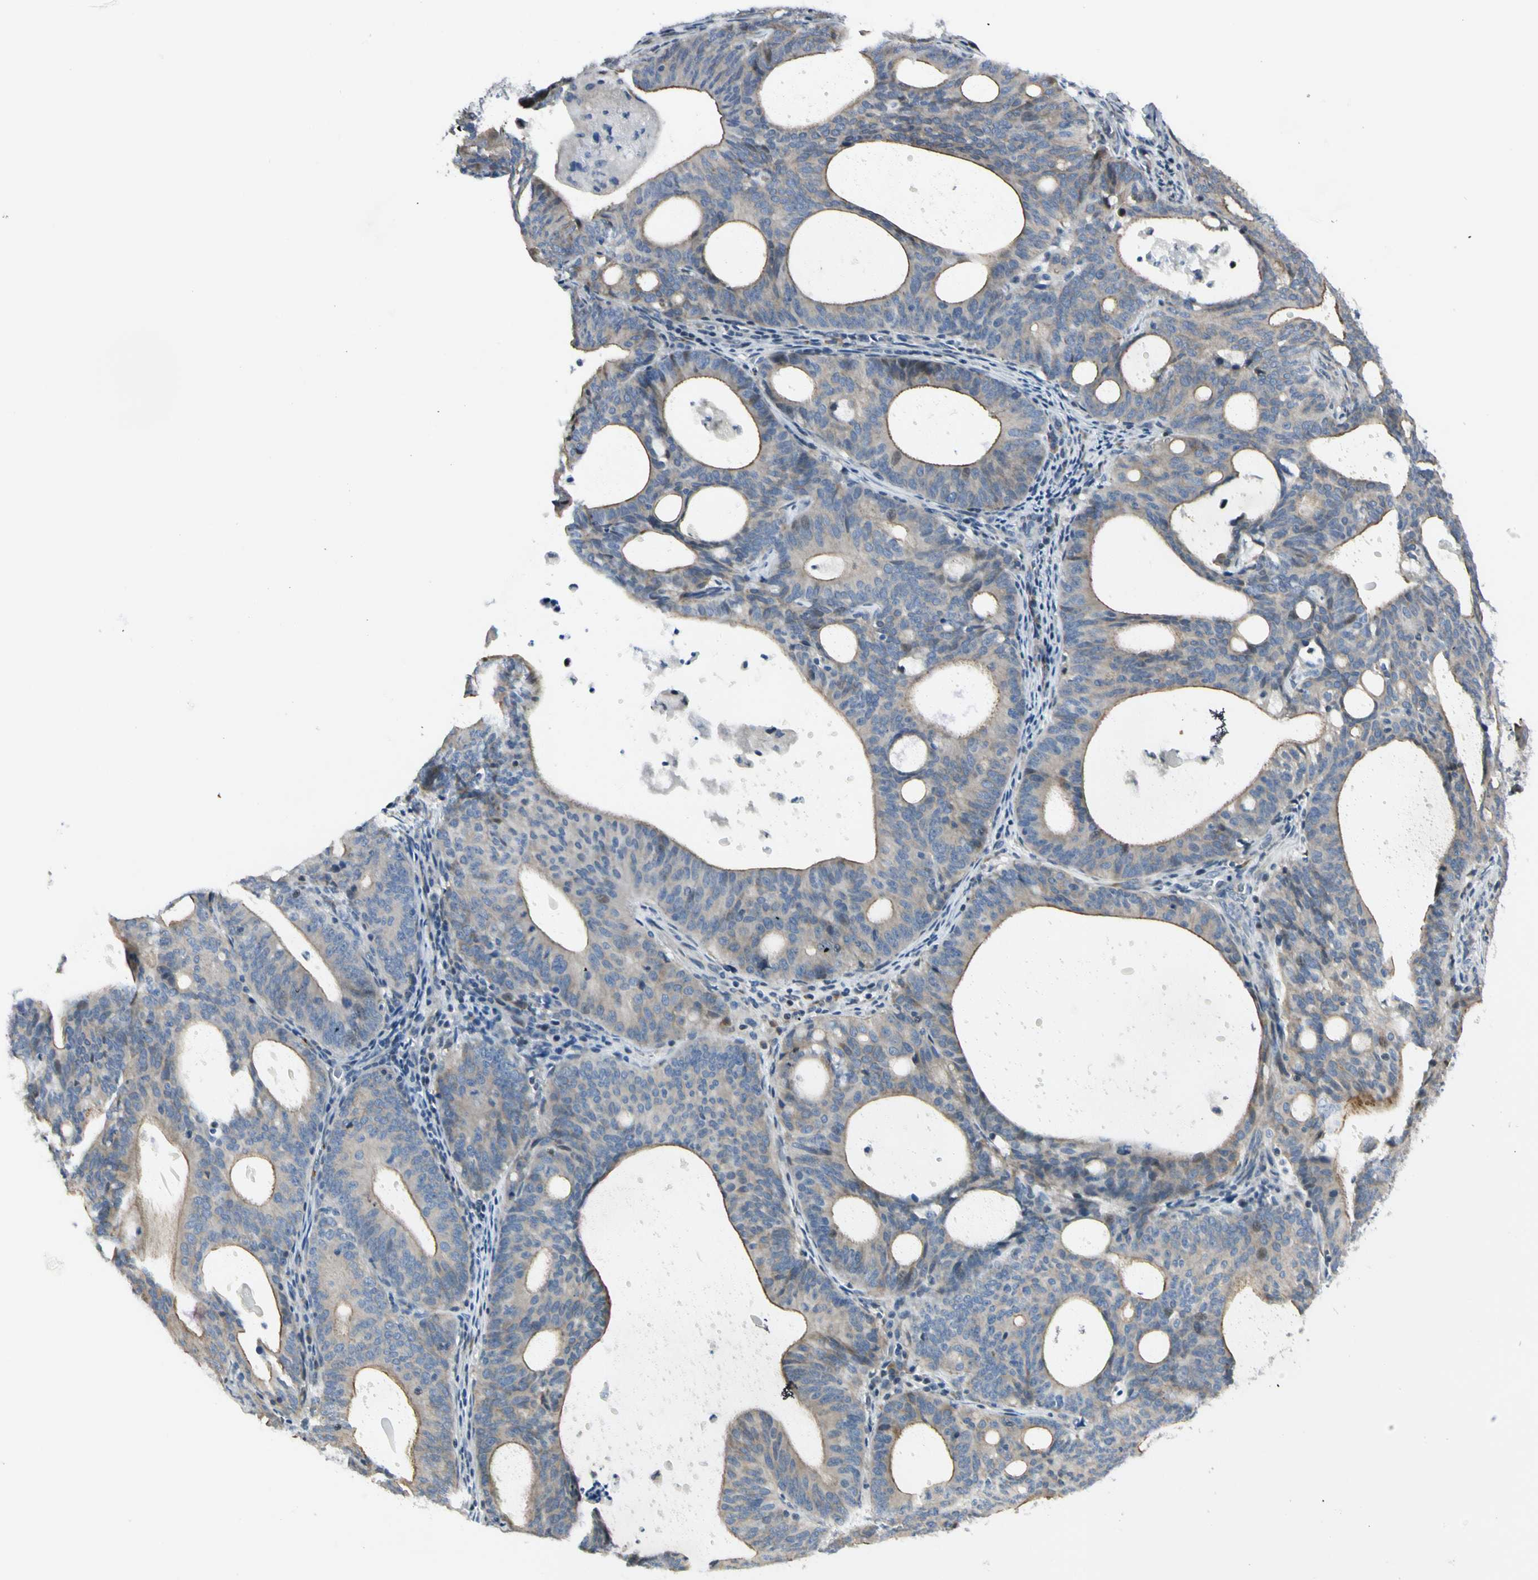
{"staining": {"intensity": "weak", "quantity": "25%-75%", "location": "cytoplasmic/membranous"}, "tissue": "endometrial cancer", "cell_type": "Tumor cells", "image_type": "cancer", "snomed": [{"axis": "morphology", "description": "Adenocarcinoma, NOS"}, {"axis": "topography", "description": "Uterus"}], "caption": "Protein analysis of endometrial cancer tissue displays weak cytoplasmic/membranous positivity in about 25%-75% of tumor cells.", "gene": "NPDC1", "patient": {"sex": "female", "age": 83}}